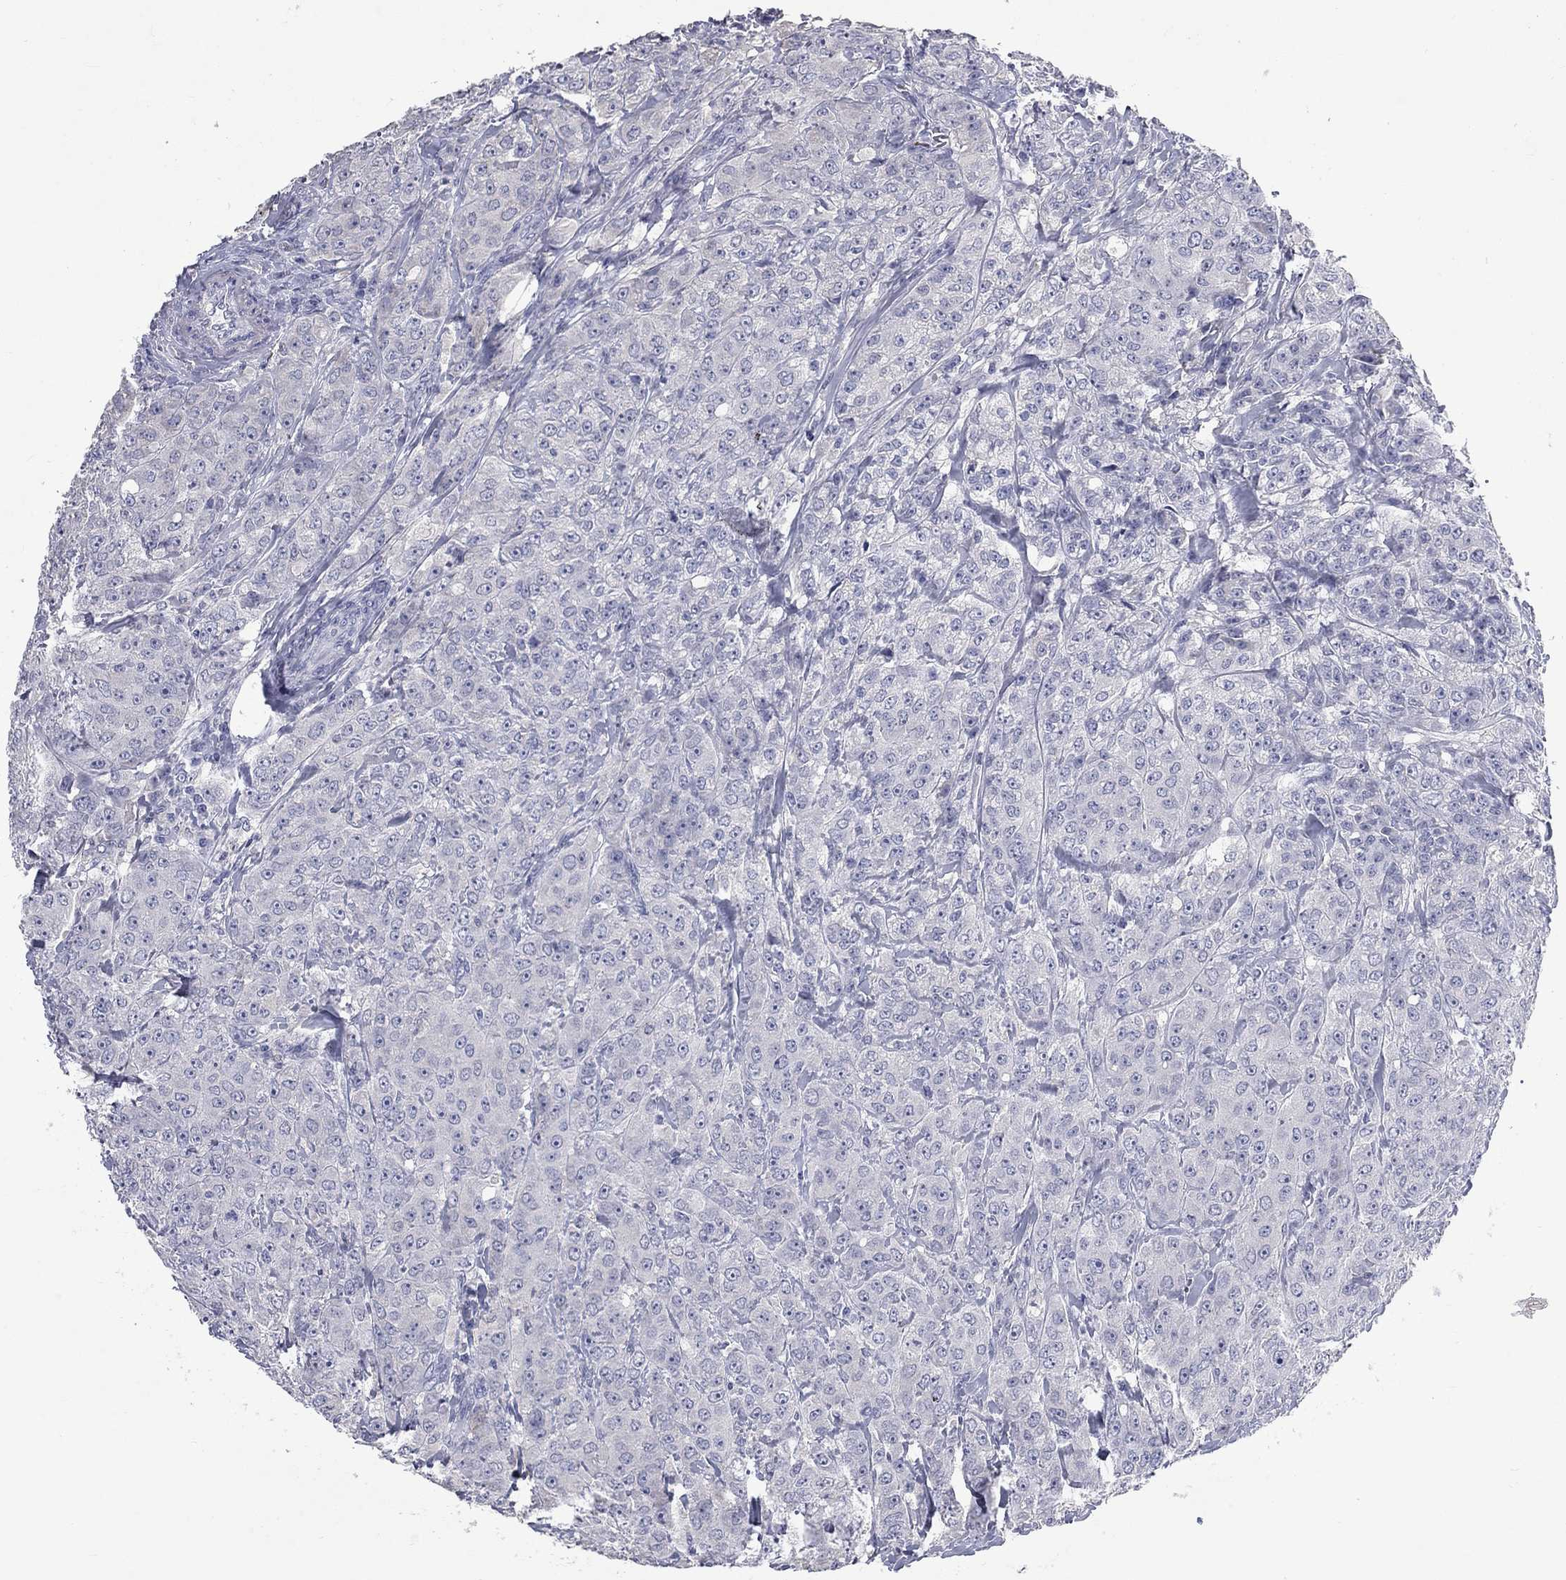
{"staining": {"intensity": "negative", "quantity": "none", "location": "none"}, "tissue": "breast cancer", "cell_type": "Tumor cells", "image_type": "cancer", "snomed": [{"axis": "morphology", "description": "Duct carcinoma"}, {"axis": "topography", "description": "Breast"}], "caption": "This is a photomicrograph of immunohistochemistry (IHC) staining of breast intraductal carcinoma, which shows no positivity in tumor cells. The staining was performed using DAB to visualize the protein expression in brown, while the nuclei were stained in blue with hematoxylin (Magnification: 20x).", "gene": "PLEK", "patient": {"sex": "female", "age": 43}}